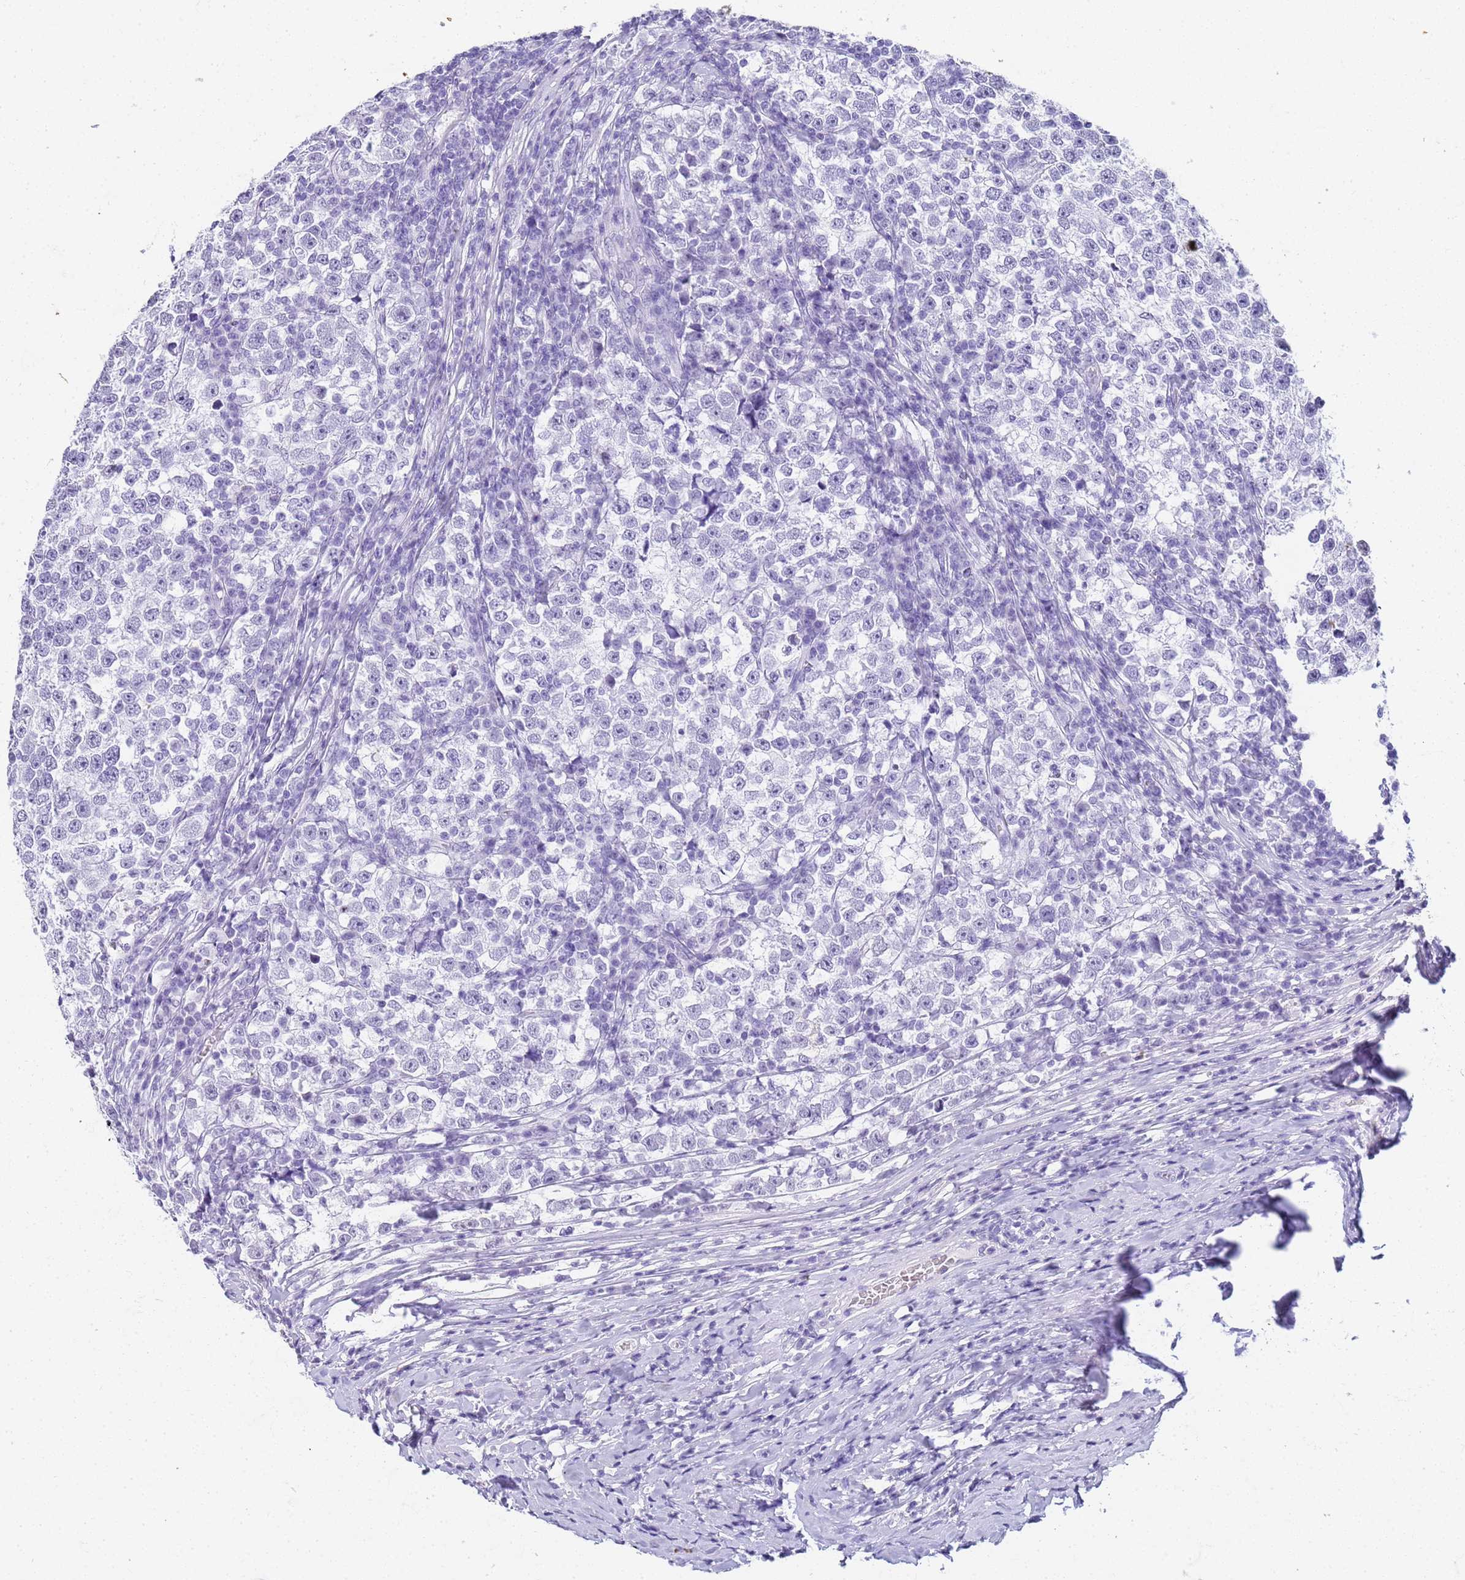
{"staining": {"intensity": "negative", "quantity": "none", "location": "none"}, "tissue": "testis cancer", "cell_type": "Tumor cells", "image_type": "cancer", "snomed": [{"axis": "morphology", "description": "Normal tissue, NOS"}, {"axis": "morphology", "description": "Seminoma, NOS"}, {"axis": "topography", "description": "Testis"}], "caption": "This is an immunohistochemistry (IHC) image of testis seminoma. There is no positivity in tumor cells.", "gene": "SLC7A9", "patient": {"sex": "male", "age": 43}}